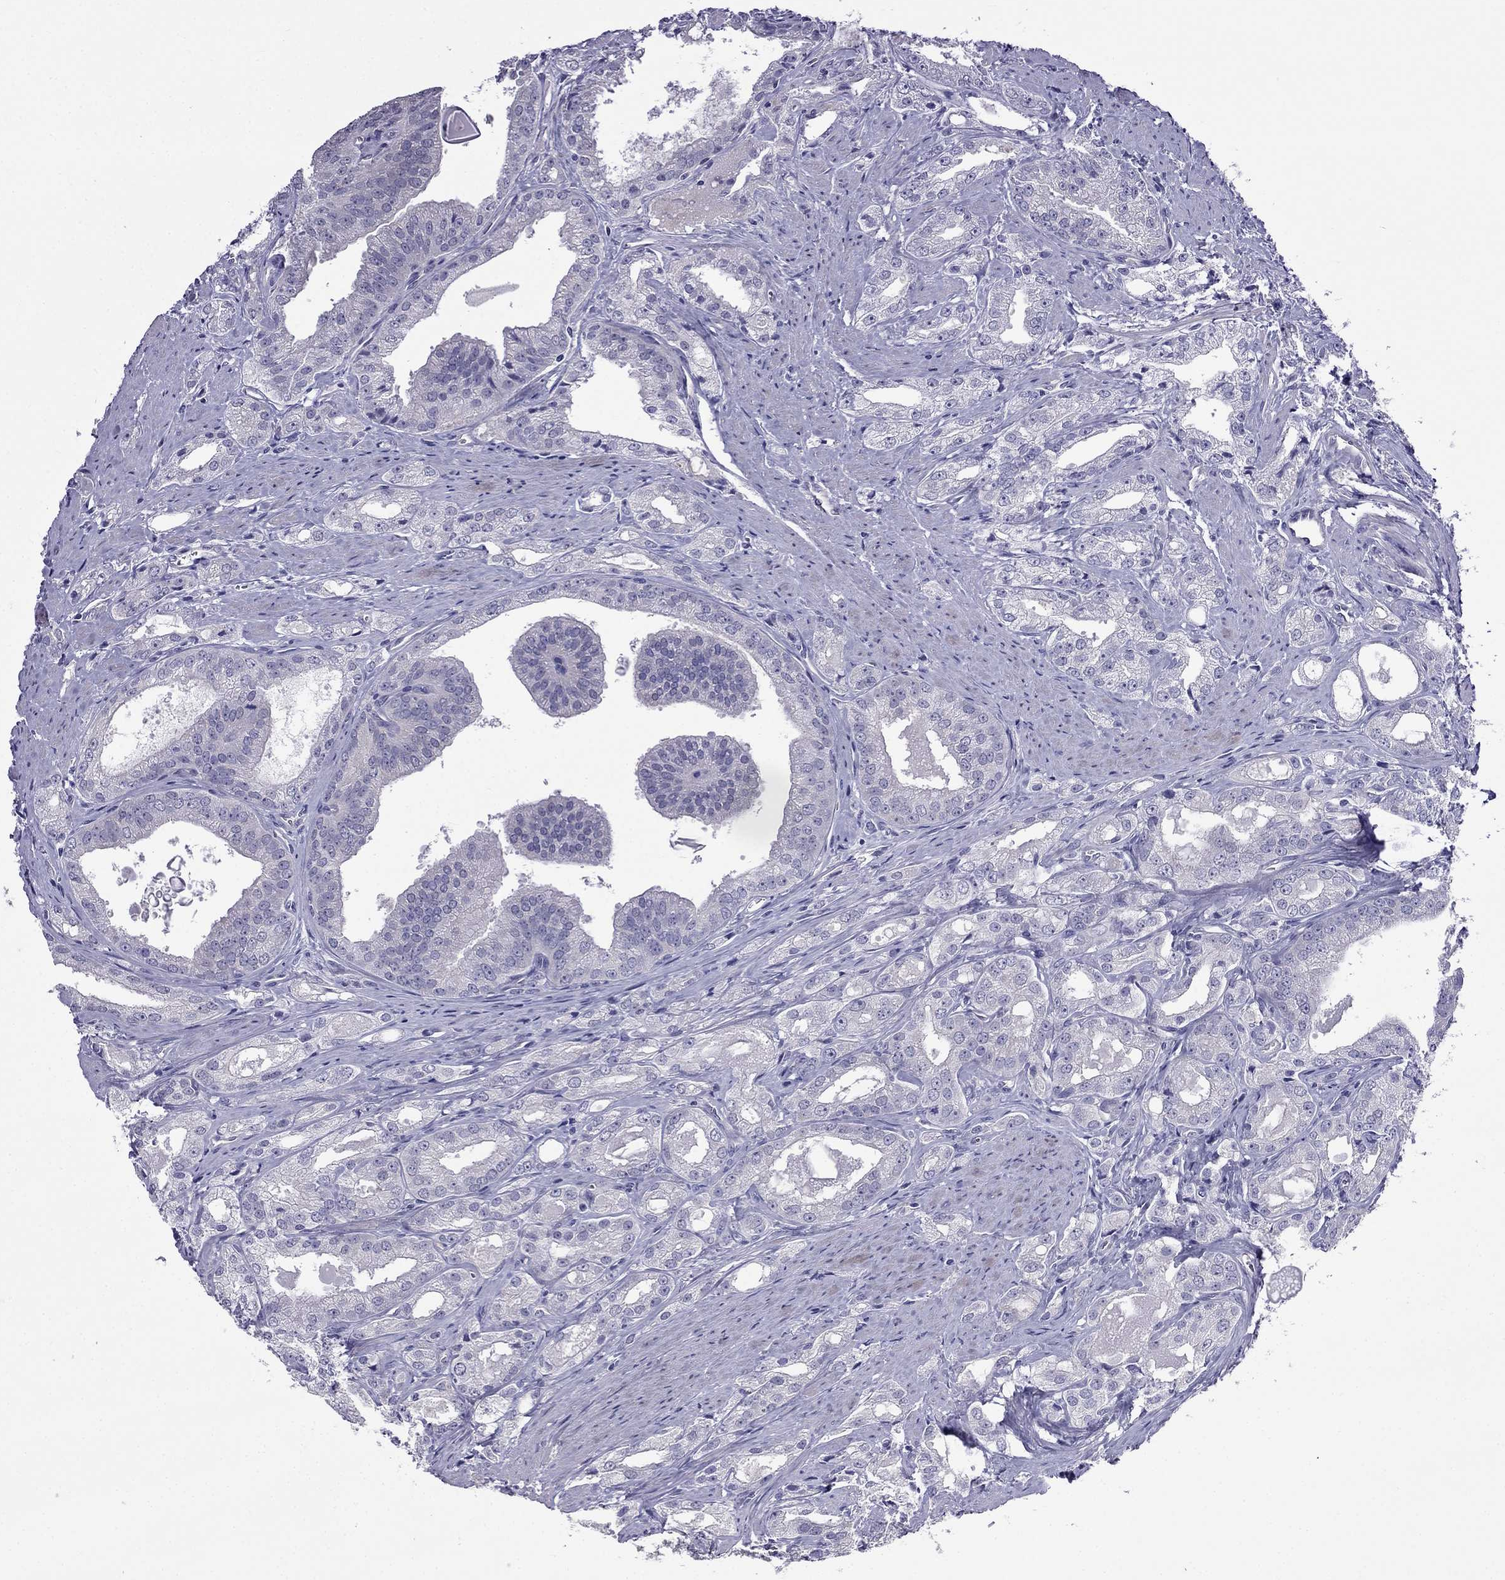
{"staining": {"intensity": "negative", "quantity": "none", "location": "none"}, "tissue": "prostate cancer", "cell_type": "Tumor cells", "image_type": "cancer", "snomed": [{"axis": "morphology", "description": "Adenocarcinoma, NOS"}, {"axis": "morphology", "description": "Adenocarcinoma, High grade"}, {"axis": "topography", "description": "Prostate"}], "caption": "An image of human adenocarcinoma (high-grade) (prostate) is negative for staining in tumor cells.", "gene": "SCNN1D", "patient": {"sex": "male", "age": 70}}